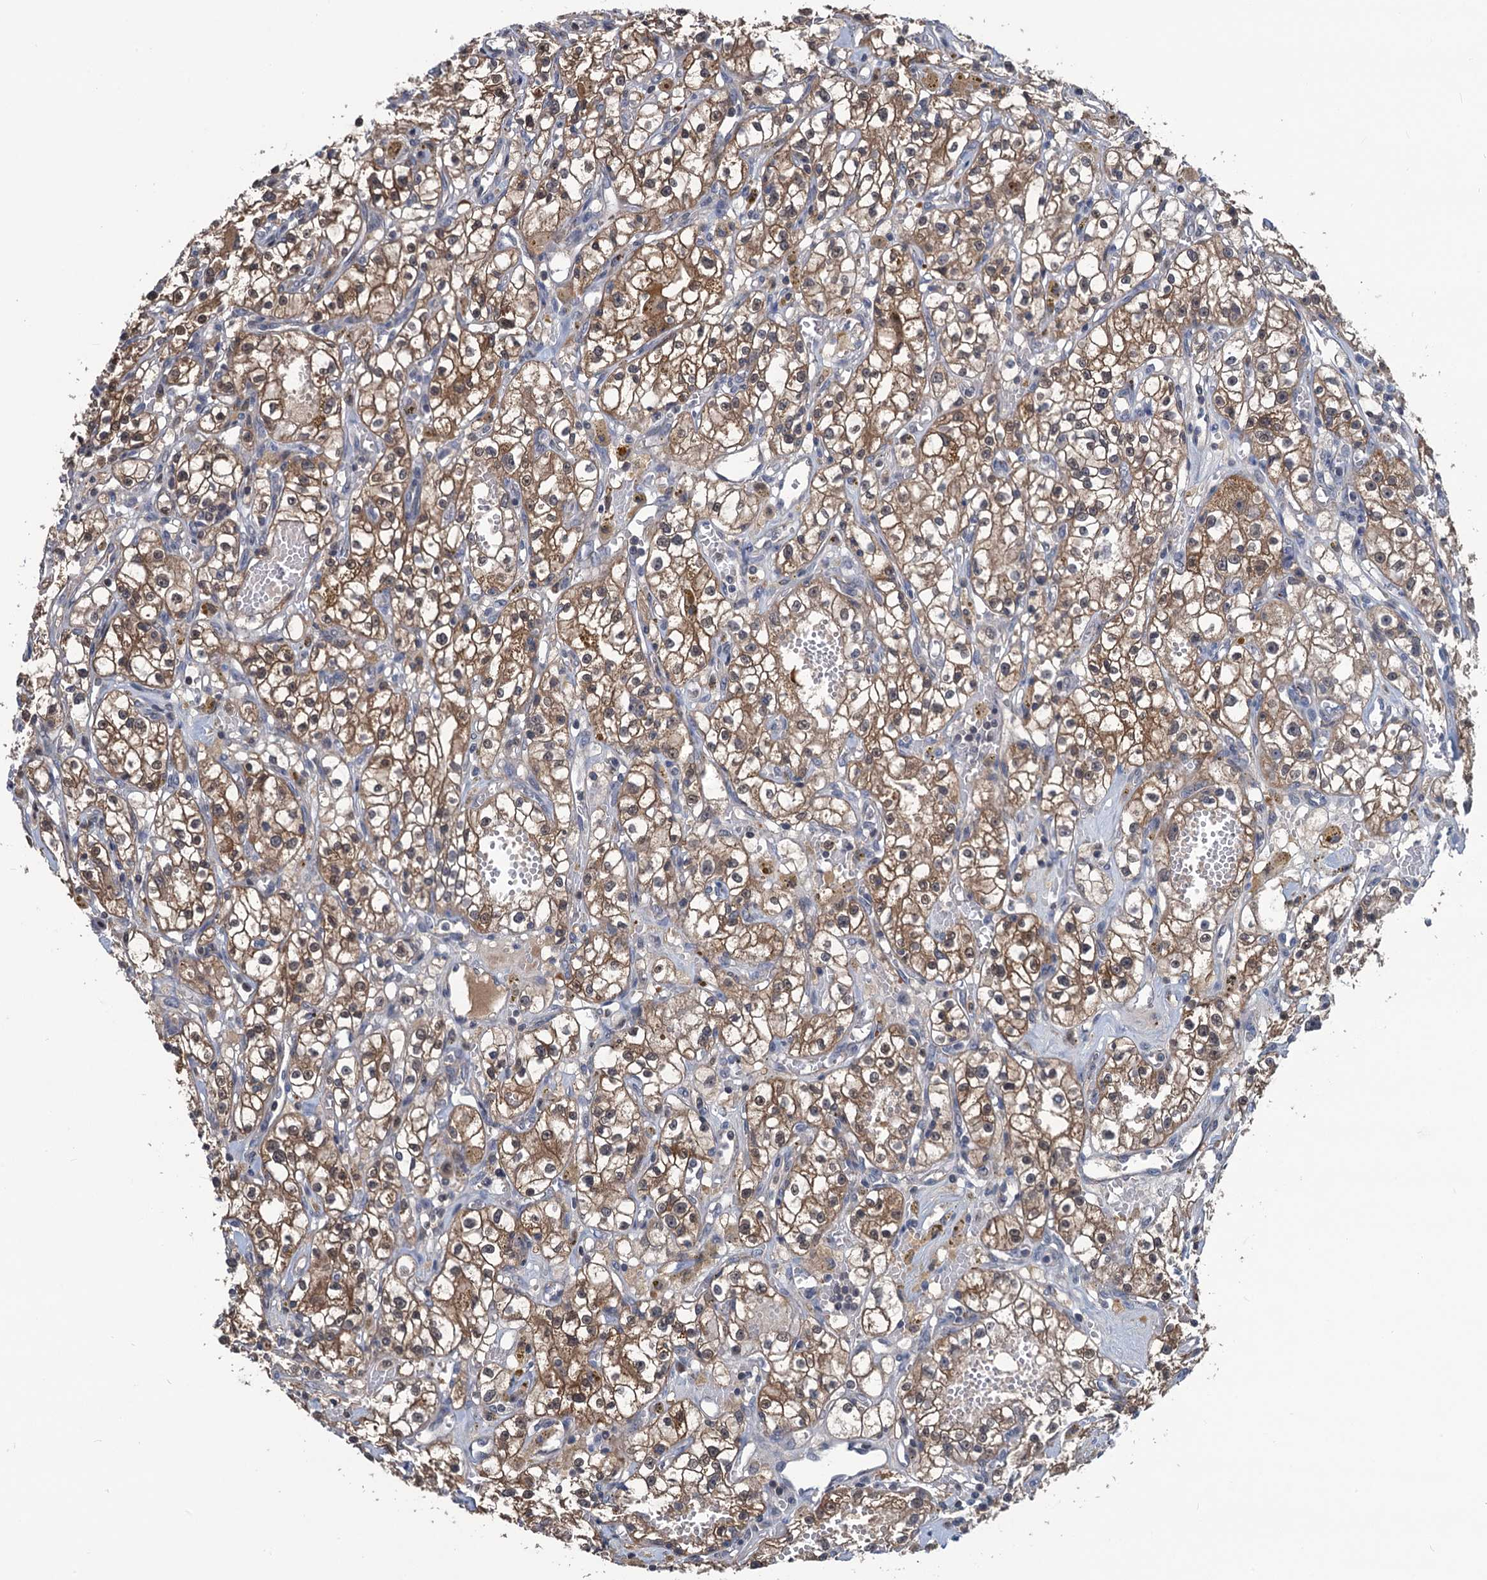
{"staining": {"intensity": "moderate", "quantity": ">75%", "location": "cytoplasmic/membranous"}, "tissue": "renal cancer", "cell_type": "Tumor cells", "image_type": "cancer", "snomed": [{"axis": "morphology", "description": "Adenocarcinoma, NOS"}, {"axis": "topography", "description": "Kidney"}], "caption": "A micrograph showing moderate cytoplasmic/membranous positivity in about >75% of tumor cells in adenocarcinoma (renal), as visualized by brown immunohistochemical staining.", "gene": "RTKN2", "patient": {"sex": "male", "age": 56}}